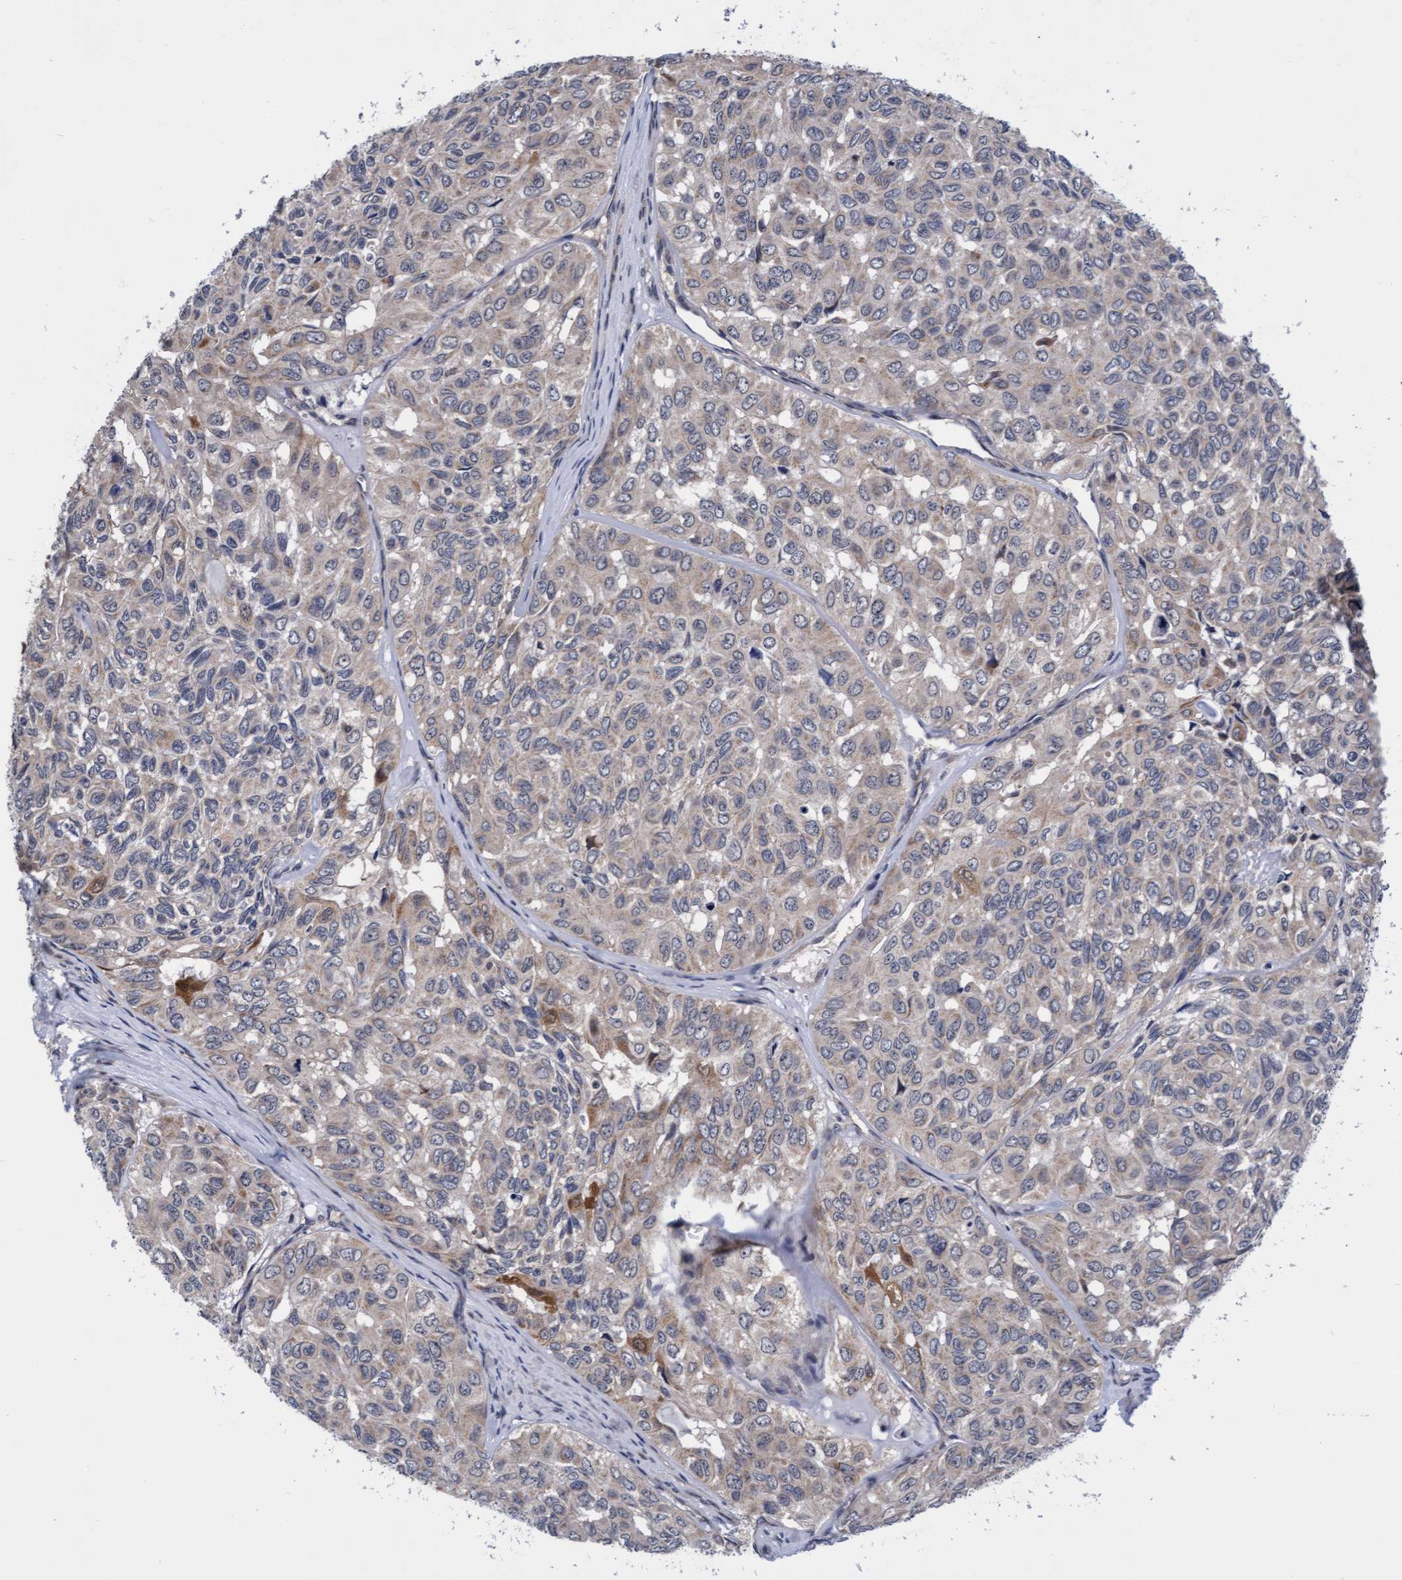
{"staining": {"intensity": "weak", "quantity": "<25%", "location": "cytoplasmic/membranous"}, "tissue": "head and neck cancer", "cell_type": "Tumor cells", "image_type": "cancer", "snomed": [{"axis": "morphology", "description": "Adenocarcinoma, NOS"}, {"axis": "topography", "description": "Salivary gland, NOS"}, {"axis": "topography", "description": "Head-Neck"}], "caption": "DAB (3,3'-diaminobenzidine) immunohistochemical staining of human adenocarcinoma (head and neck) exhibits no significant expression in tumor cells.", "gene": "EFCAB13", "patient": {"sex": "female", "age": 76}}